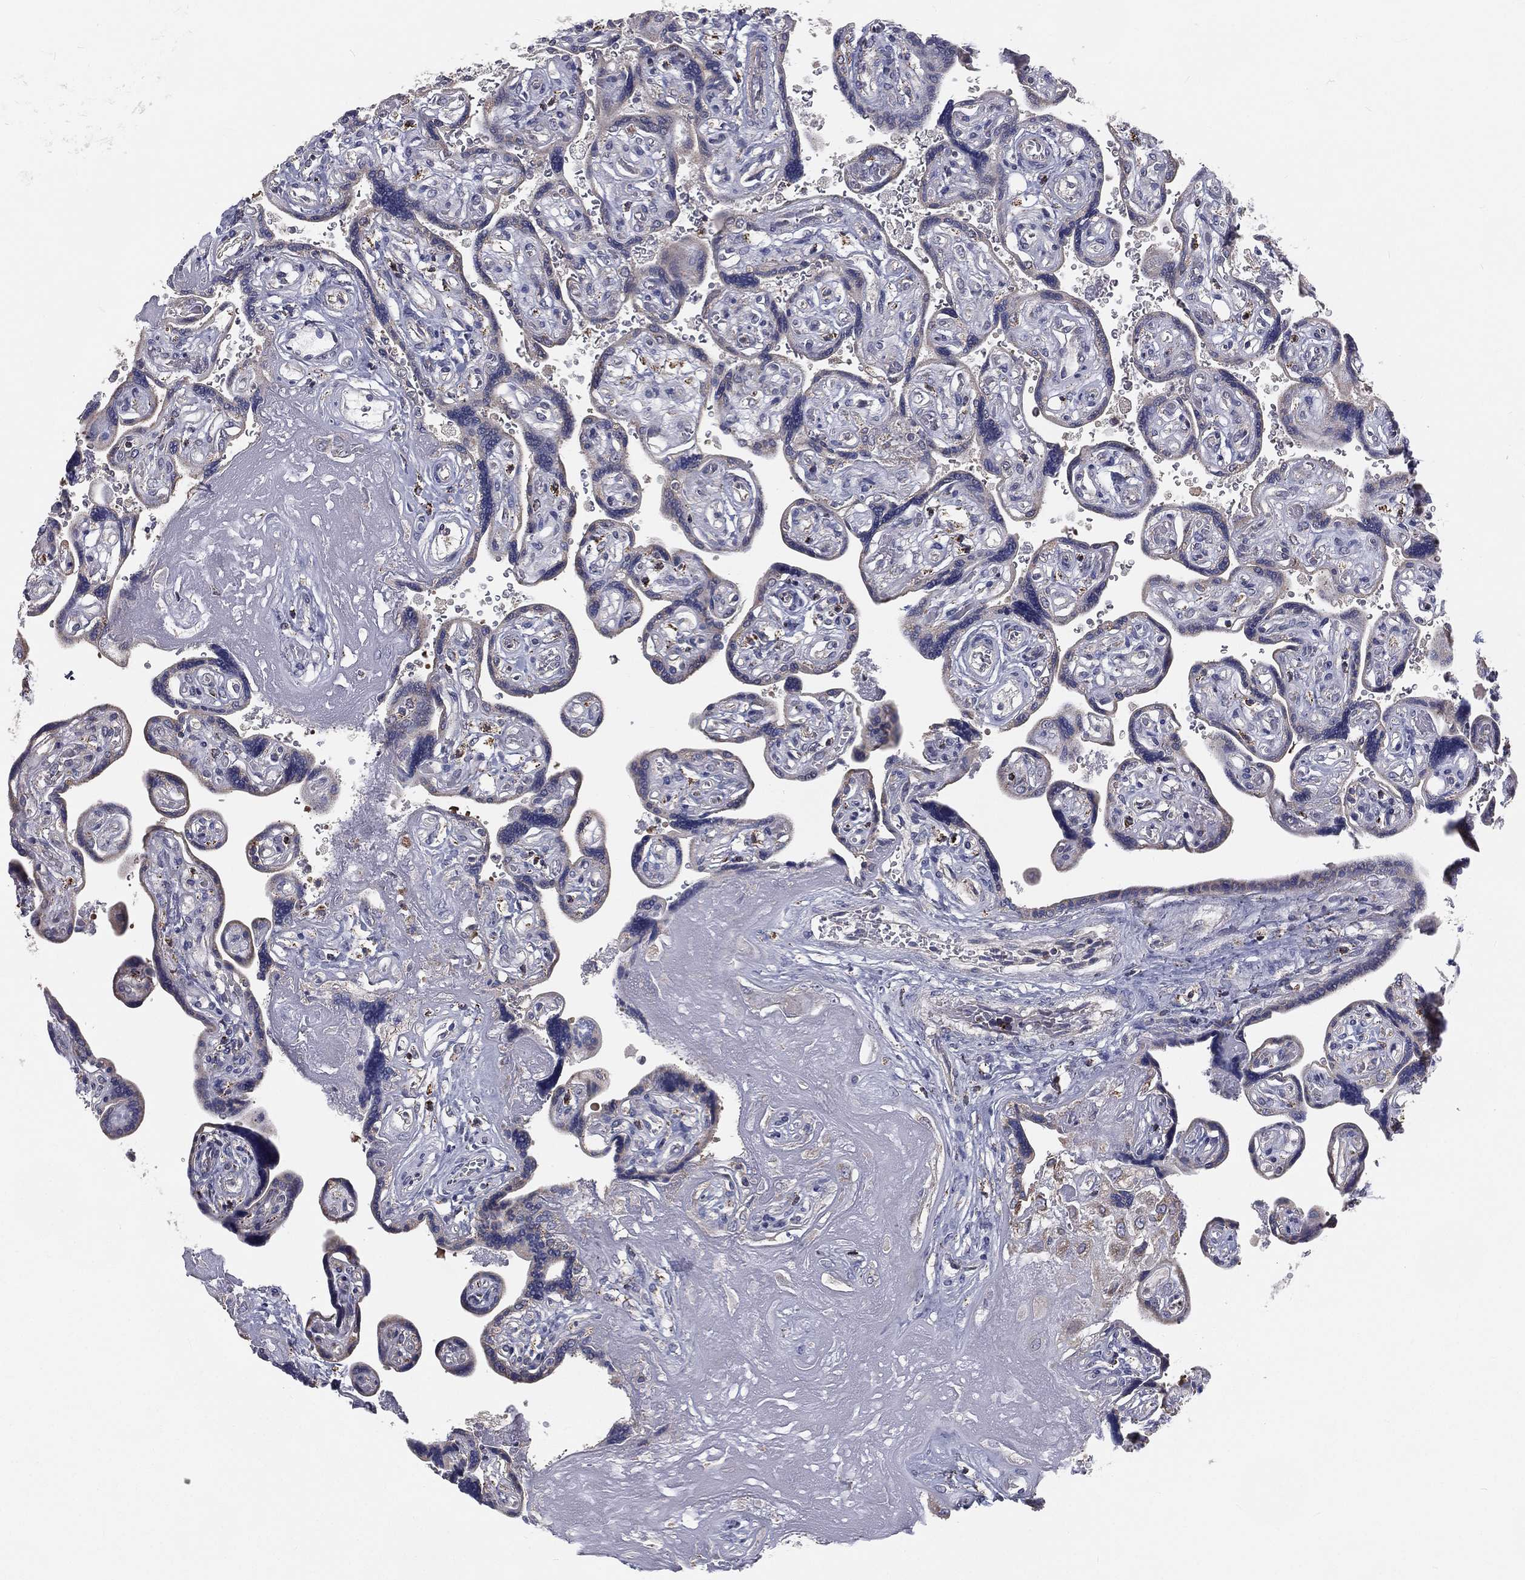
{"staining": {"intensity": "negative", "quantity": "none", "location": "none"}, "tissue": "placenta", "cell_type": "Decidual cells", "image_type": "normal", "snomed": [{"axis": "morphology", "description": "Normal tissue, NOS"}, {"axis": "topography", "description": "Placenta"}], "caption": "Immunohistochemical staining of unremarkable placenta reveals no significant positivity in decidual cells.", "gene": "HADH", "patient": {"sex": "female", "age": 32}}